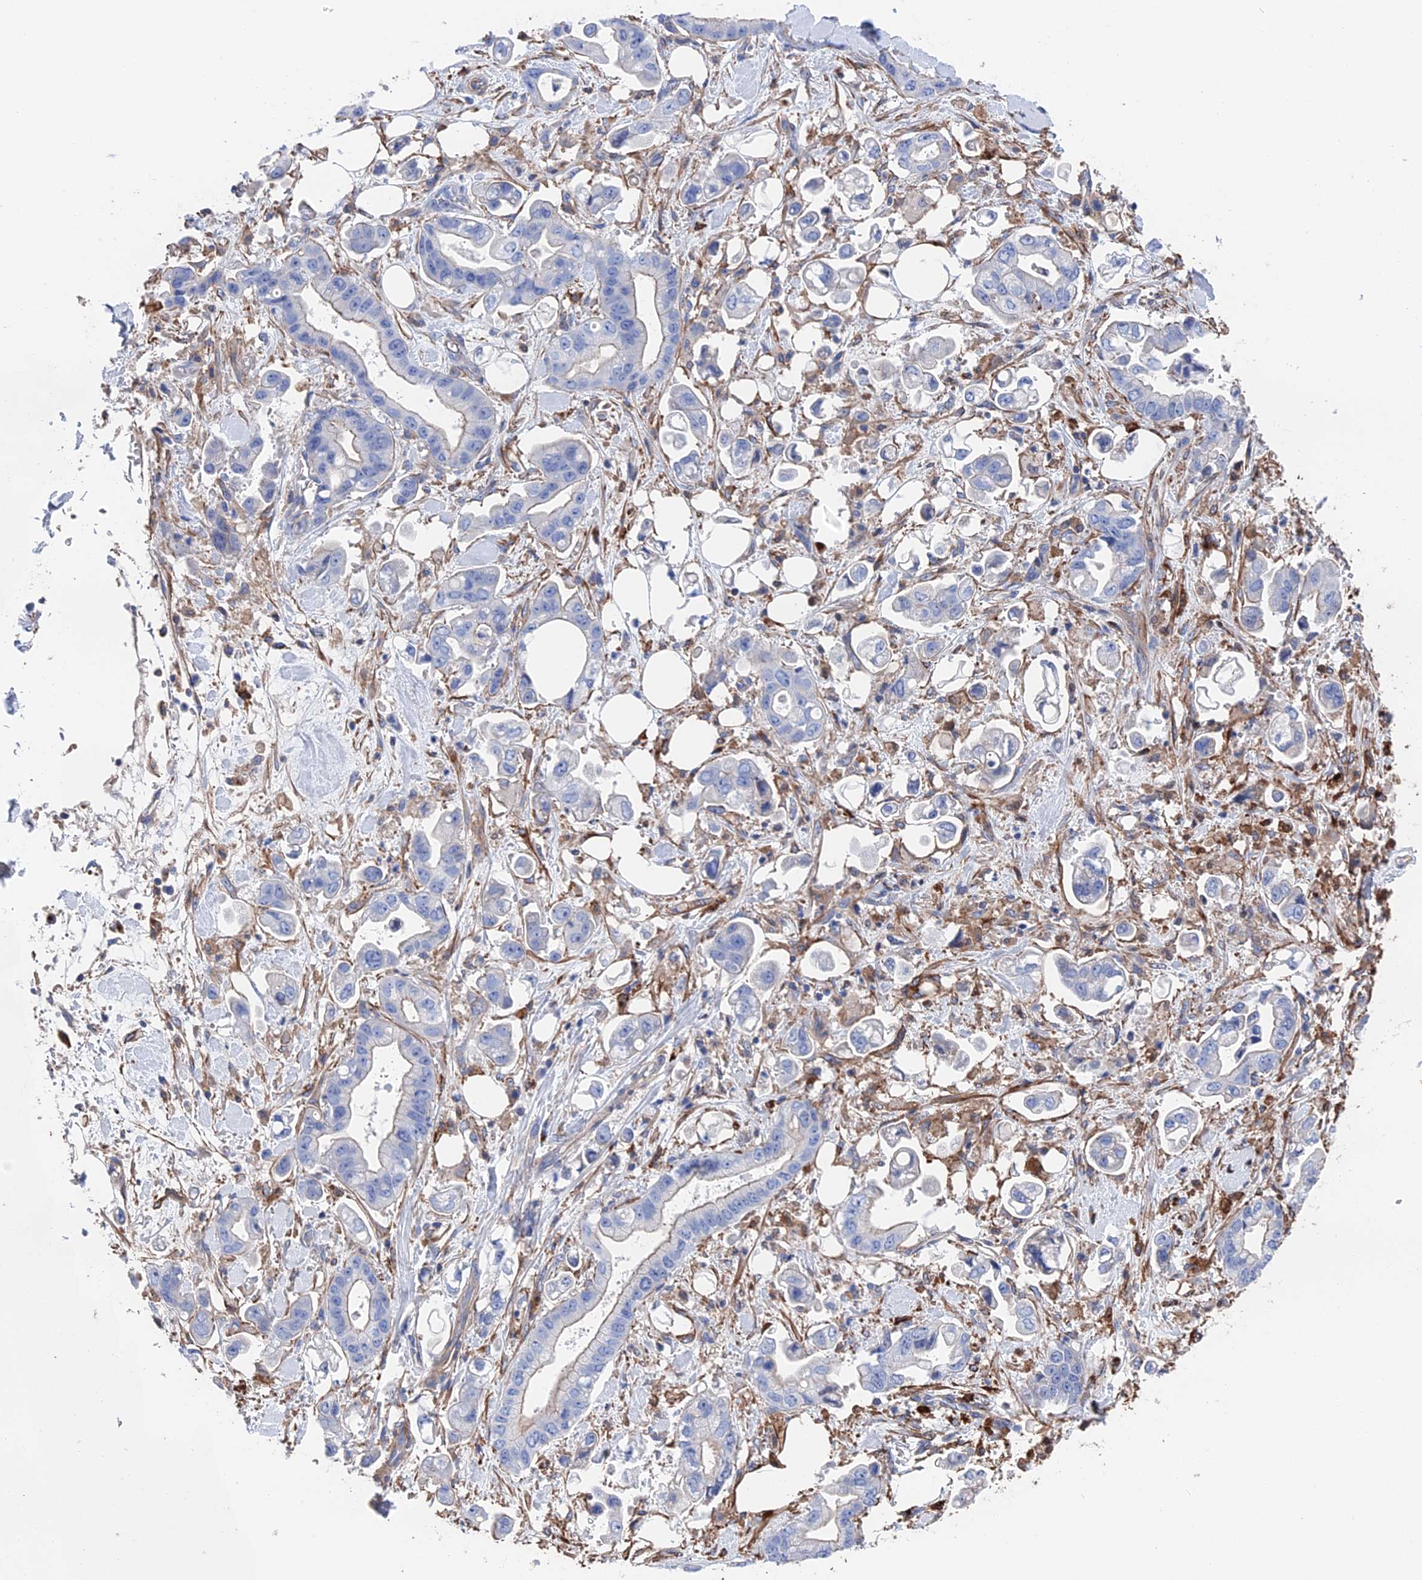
{"staining": {"intensity": "negative", "quantity": "none", "location": "none"}, "tissue": "stomach cancer", "cell_type": "Tumor cells", "image_type": "cancer", "snomed": [{"axis": "morphology", "description": "Adenocarcinoma, NOS"}, {"axis": "topography", "description": "Stomach"}], "caption": "Image shows no protein expression in tumor cells of stomach cancer tissue.", "gene": "STRA6", "patient": {"sex": "male", "age": 62}}